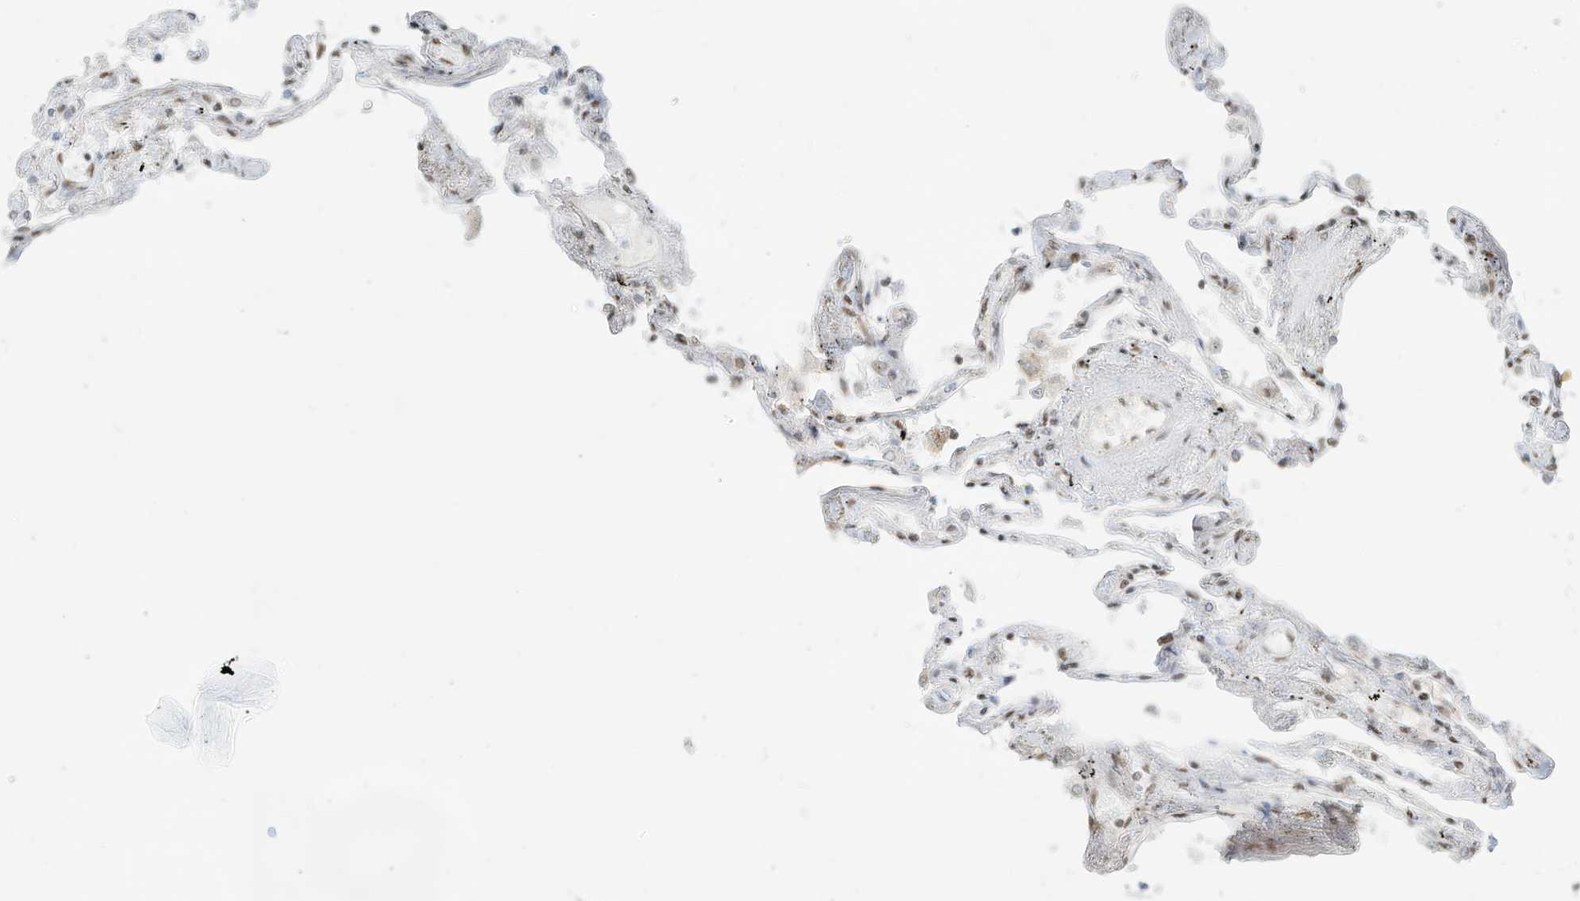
{"staining": {"intensity": "moderate", "quantity": "25%-75%", "location": "nuclear"}, "tissue": "lung", "cell_type": "Alveolar cells", "image_type": "normal", "snomed": [{"axis": "morphology", "description": "Normal tissue, NOS"}, {"axis": "topography", "description": "Lung"}], "caption": "Approximately 25%-75% of alveolar cells in benign lung demonstrate moderate nuclear protein expression as visualized by brown immunohistochemical staining.", "gene": "NHSL1", "patient": {"sex": "female", "age": 67}}